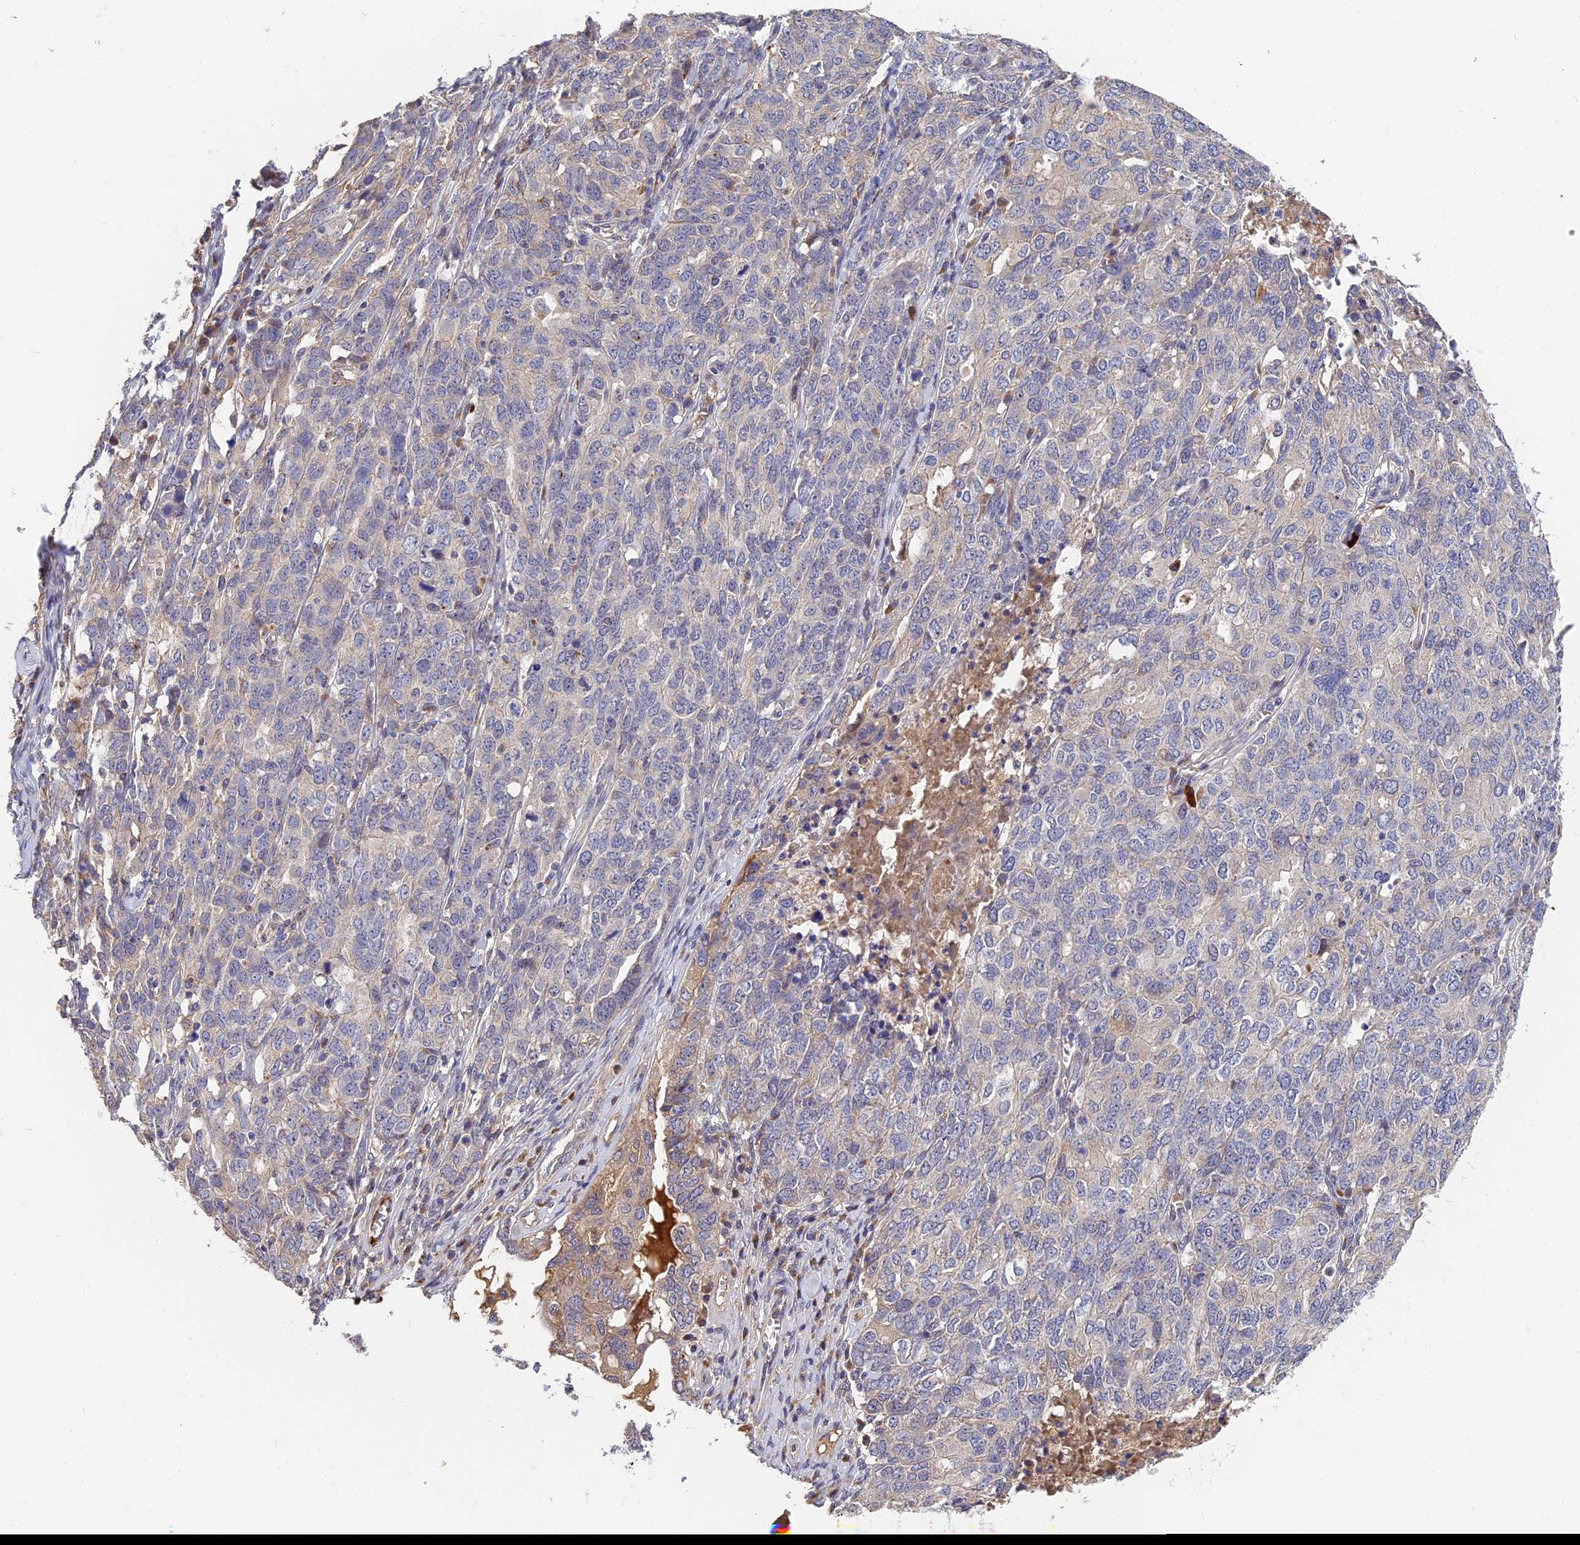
{"staining": {"intensity": "negative", "quantity": "none", "location": "none"}, "tissue": "ovarian cancer", "cell_type": "Tumor cells", "image_type": "cancer", "snomed": [{"axis": "morphology", "description": "Carcinoma, endometroid"}, {"axis": "topography", "description": "Ovary"}], "caption": "Human ovarian cancer stained for a protein using immunohistochemistry demonstrates no positivity in tumor cells.", "gene": "MRPL35", "patient": {"sex": "female", "age": 62}}